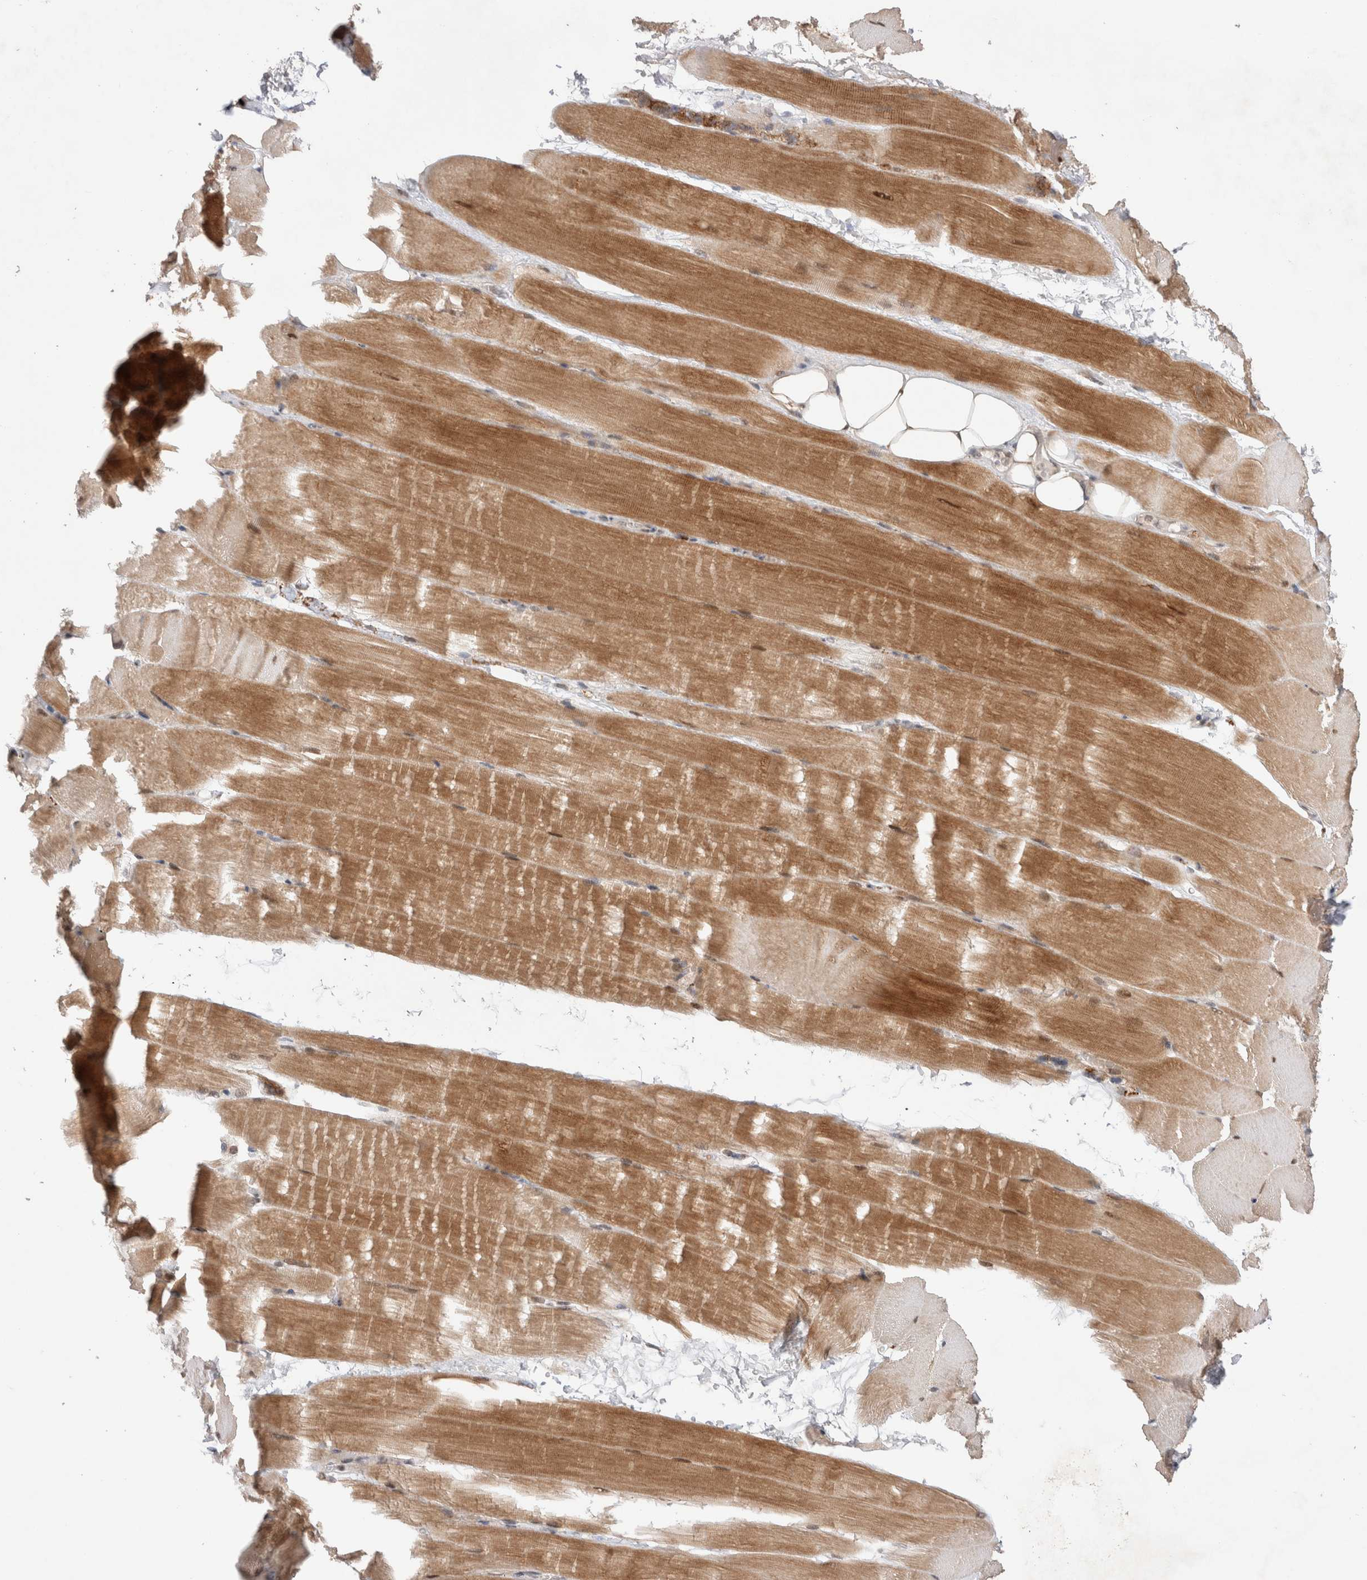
{"staining": {"intensity": "moderate", "quantity": ">75%", "location": "cytoplasmic/membranous"}, "tissue": "skeletal muscle", "cell_type": "Myocytes", "image_type": "normal", "snomed": [{"axis": "morphology", "description": "Normal tissue, NOS"}, {"axis": "topography", "description": "Skeletal muscle"}, {"axis": "topography", "description": "Parathyroid gland"}], "caption": "Protein staining shows moderate cytoplasmic/membranous expression in approximately >75% of myocytes in unremarkable skeletal muscle.", "gene": "SLC29A1", "patient": {"sex": "female", "age": 37}}